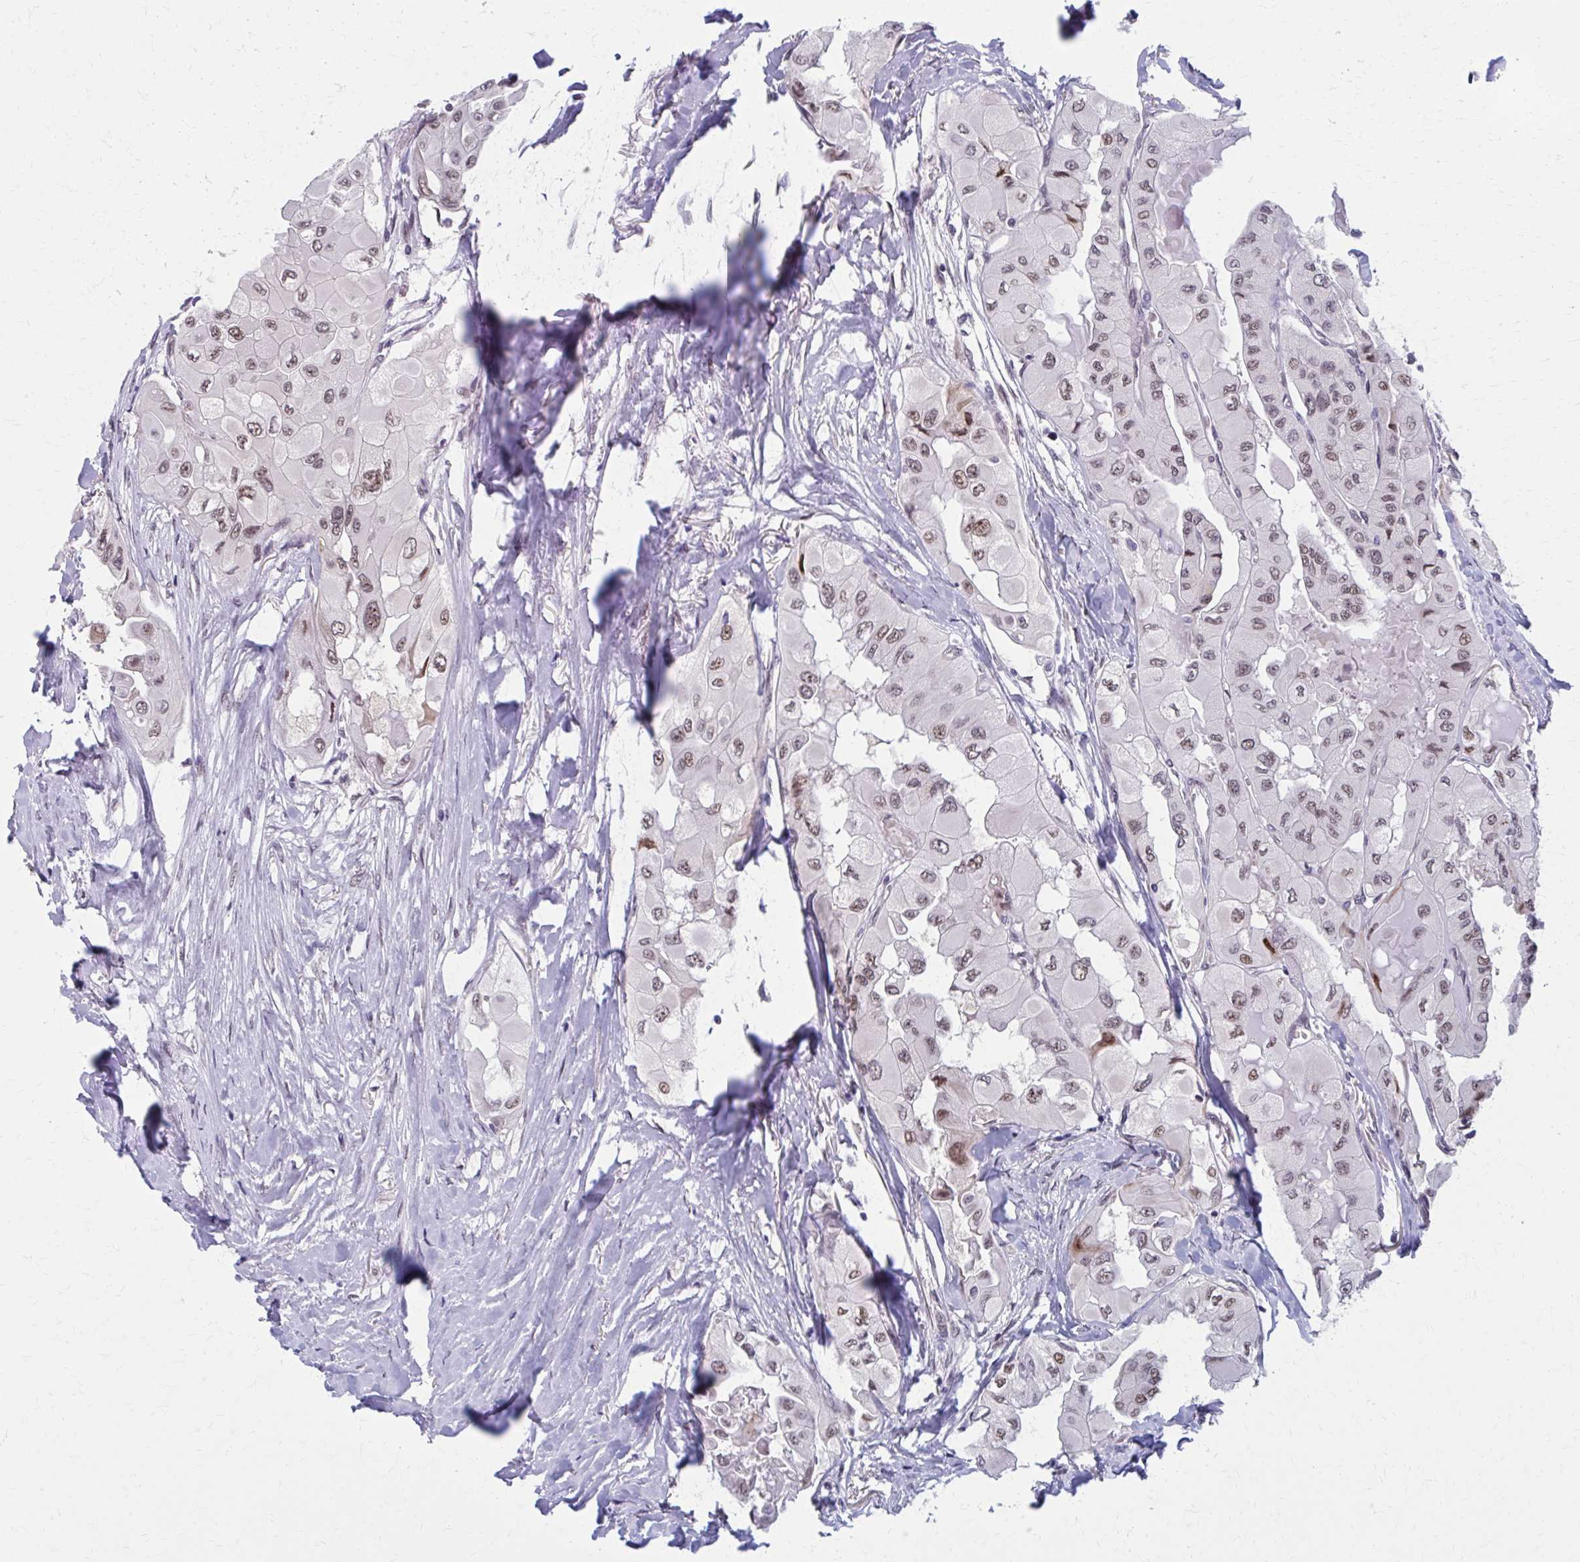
{"staining": {"intensity": "weak", "quantity": ">75%", "location": "nuclear"}, "tissue": "thyroid cancer", "cell_type": "Tumor cells", "image_type": "cancer", "snomed": [{"axis": "morphology", "description": "Normal tissue, NOS"}, {"axis": "morphology", "description": "Papillary adenocarcinoma, NOS"}, {"axis": "topography", "description": "Thyroid gland"}], "caption": "IHC photomicrograph of papillary adenocarcinoma (thyroid) stained for a protein (brown), which reveals low levels of weak nuclear expression in approximately >75% of tumor cells.", "gene": "SETBP1", "patient": {"sex": "female", "age": 59}}